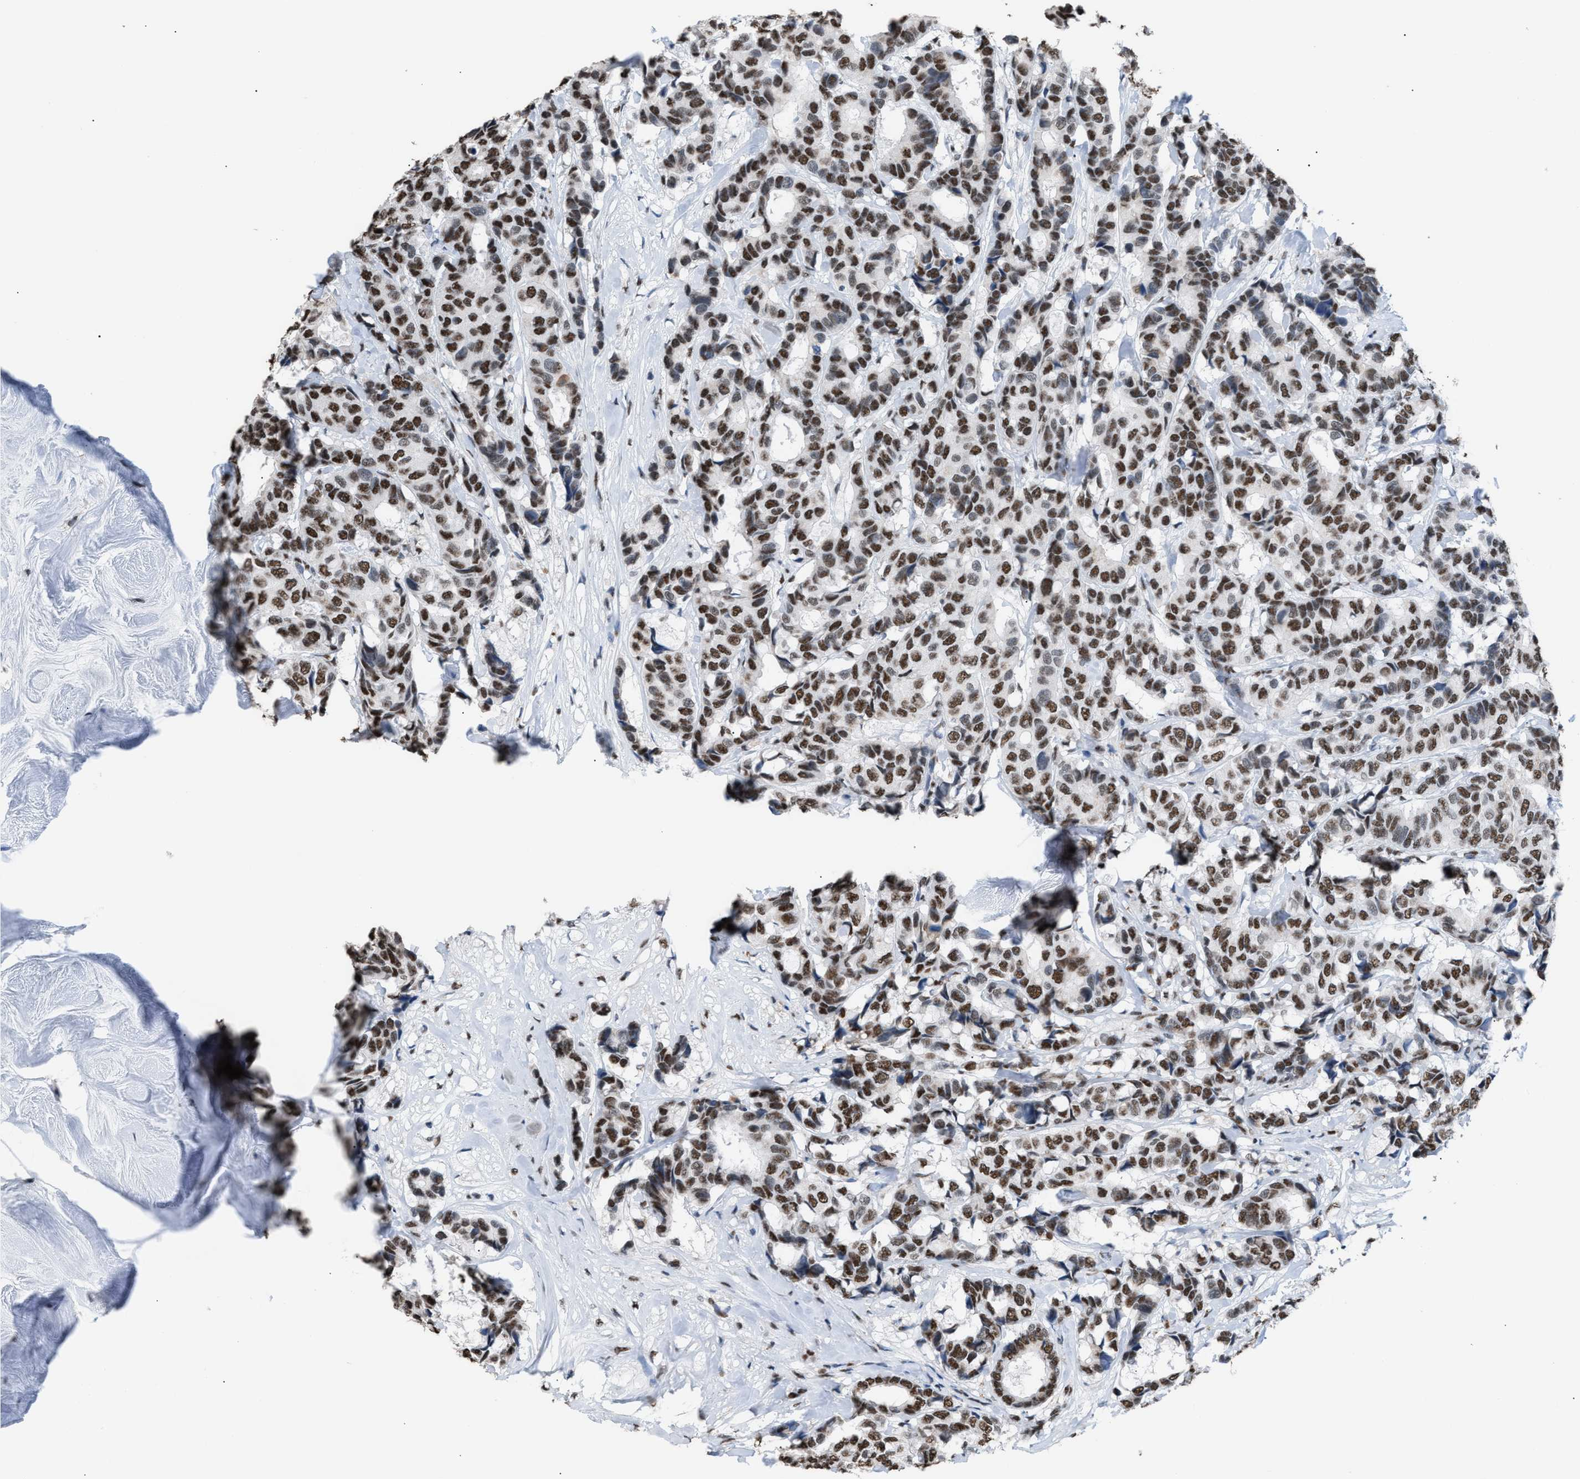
{"staining": {"intensity": "strong", "quantity": ">75%", "location": "nuclear"}, "tissue": "breast cancer", "cell_type": "Tumor cells", "image_type": "cancer", "snomed": [{"axis": "morphology", "description": "Duct carcinoma"}, {"axis": "topography", "description": "Breast"}], "caption": "Immunohistochemical staining of human breast cancer displays high levels of strong nuclear positivity in about >75% of tumor cells. The protein of interest is shown in brown color, while the nuclei are stained blue.", "gene": "CCAR2", "patient": {"sex": "female", "age": 87}}